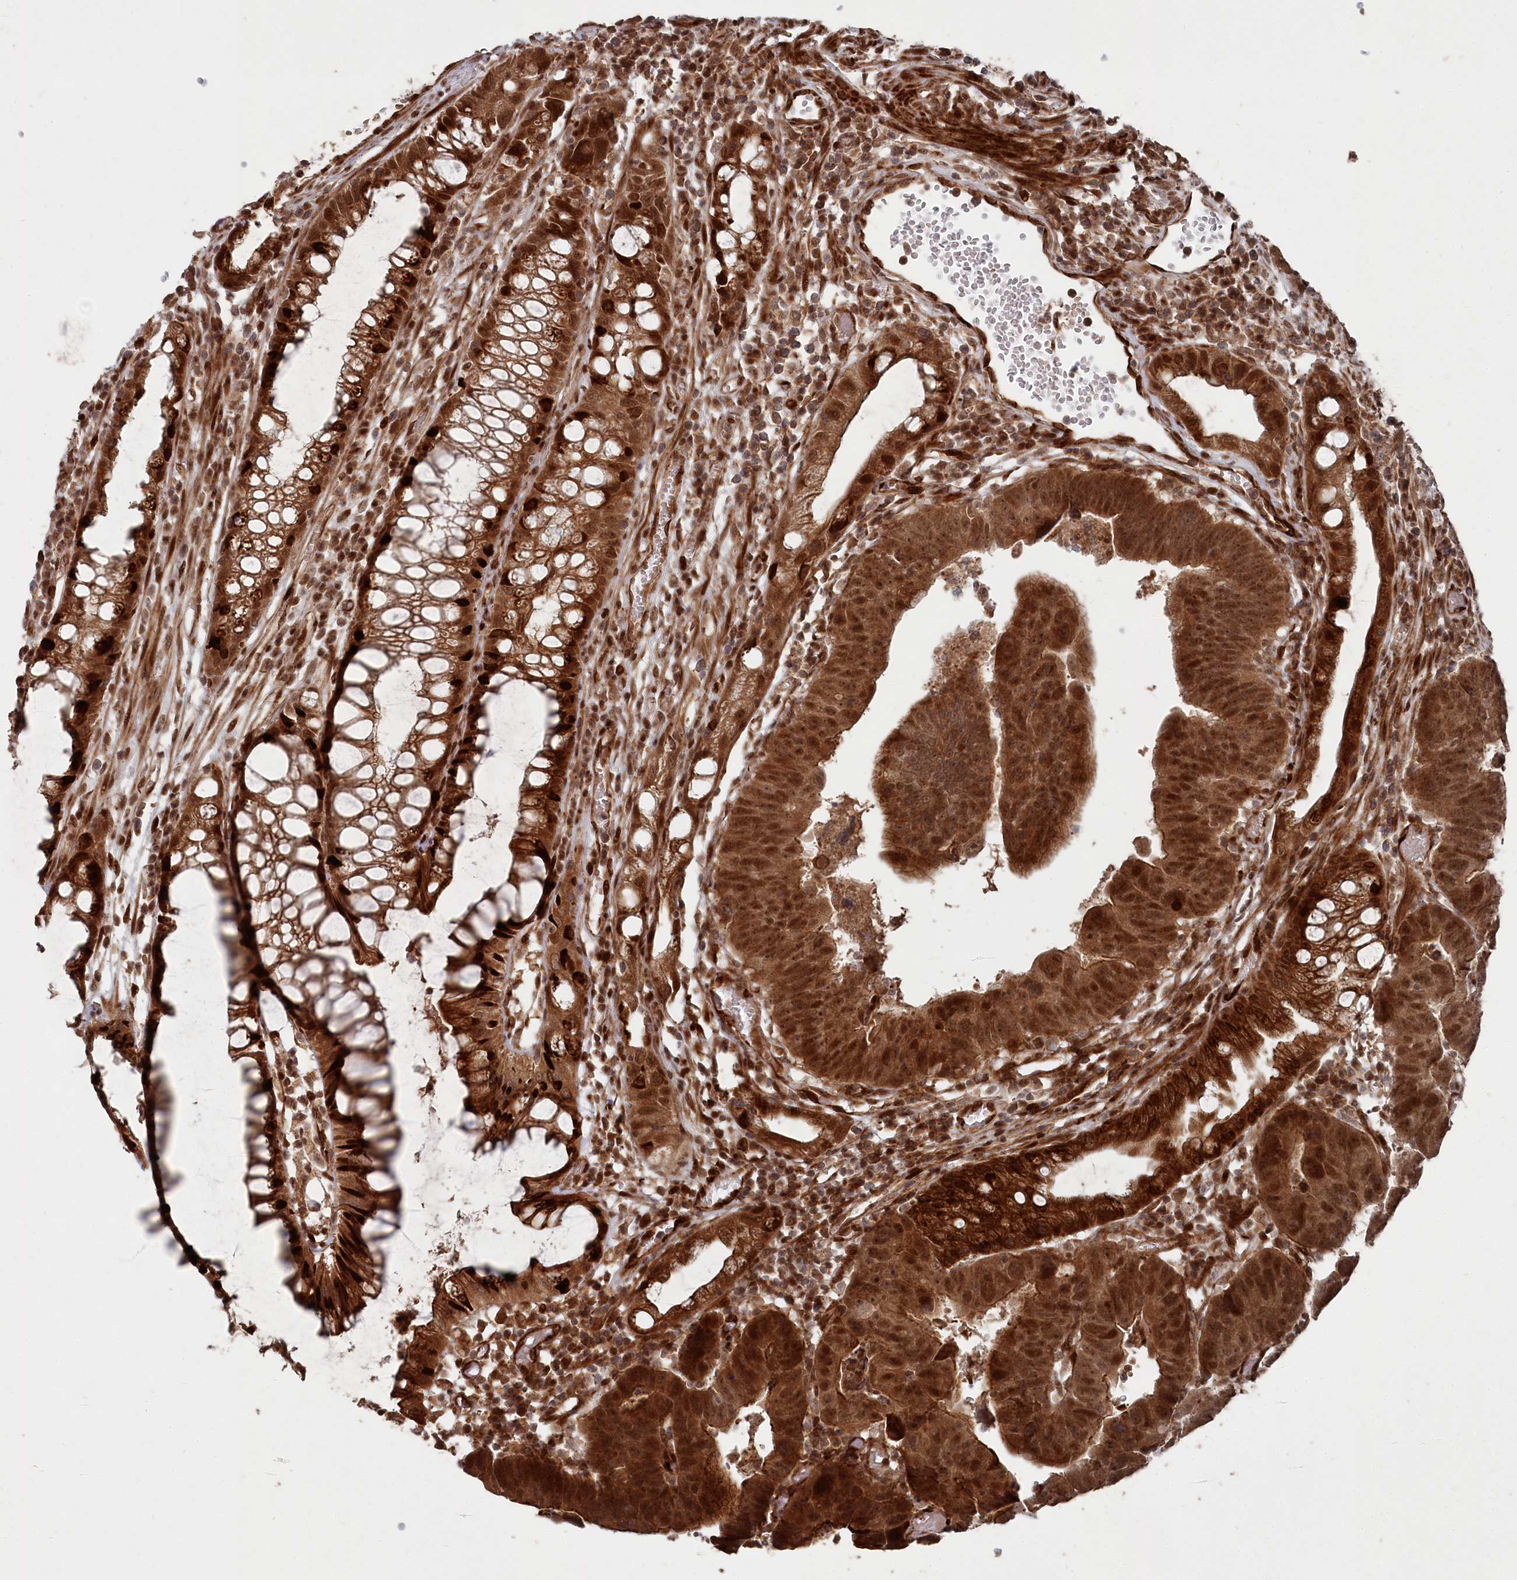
{"staining": {"intensity": "strong", "quantity": ">75%", "location": "cytoplasmic/membranous,nuclear"}, "tissue": "colorectal cancer", "cell_type": "Tumor cells", "image_type": "cancer", "snomed": [{"axis": "morphology", "description": "Adenocarcinoma, NOS"}, {"axis": "topography", "description": "Rectum"}], "caption": "Brown immunohistochemical staining in colorectal cancer displays strong cytoplasmic/membranous and nuclear positivity in approximately >75% of tumor cells.", "gene": "POLR3A", "patient": {"sex": "female", "age": 65}}